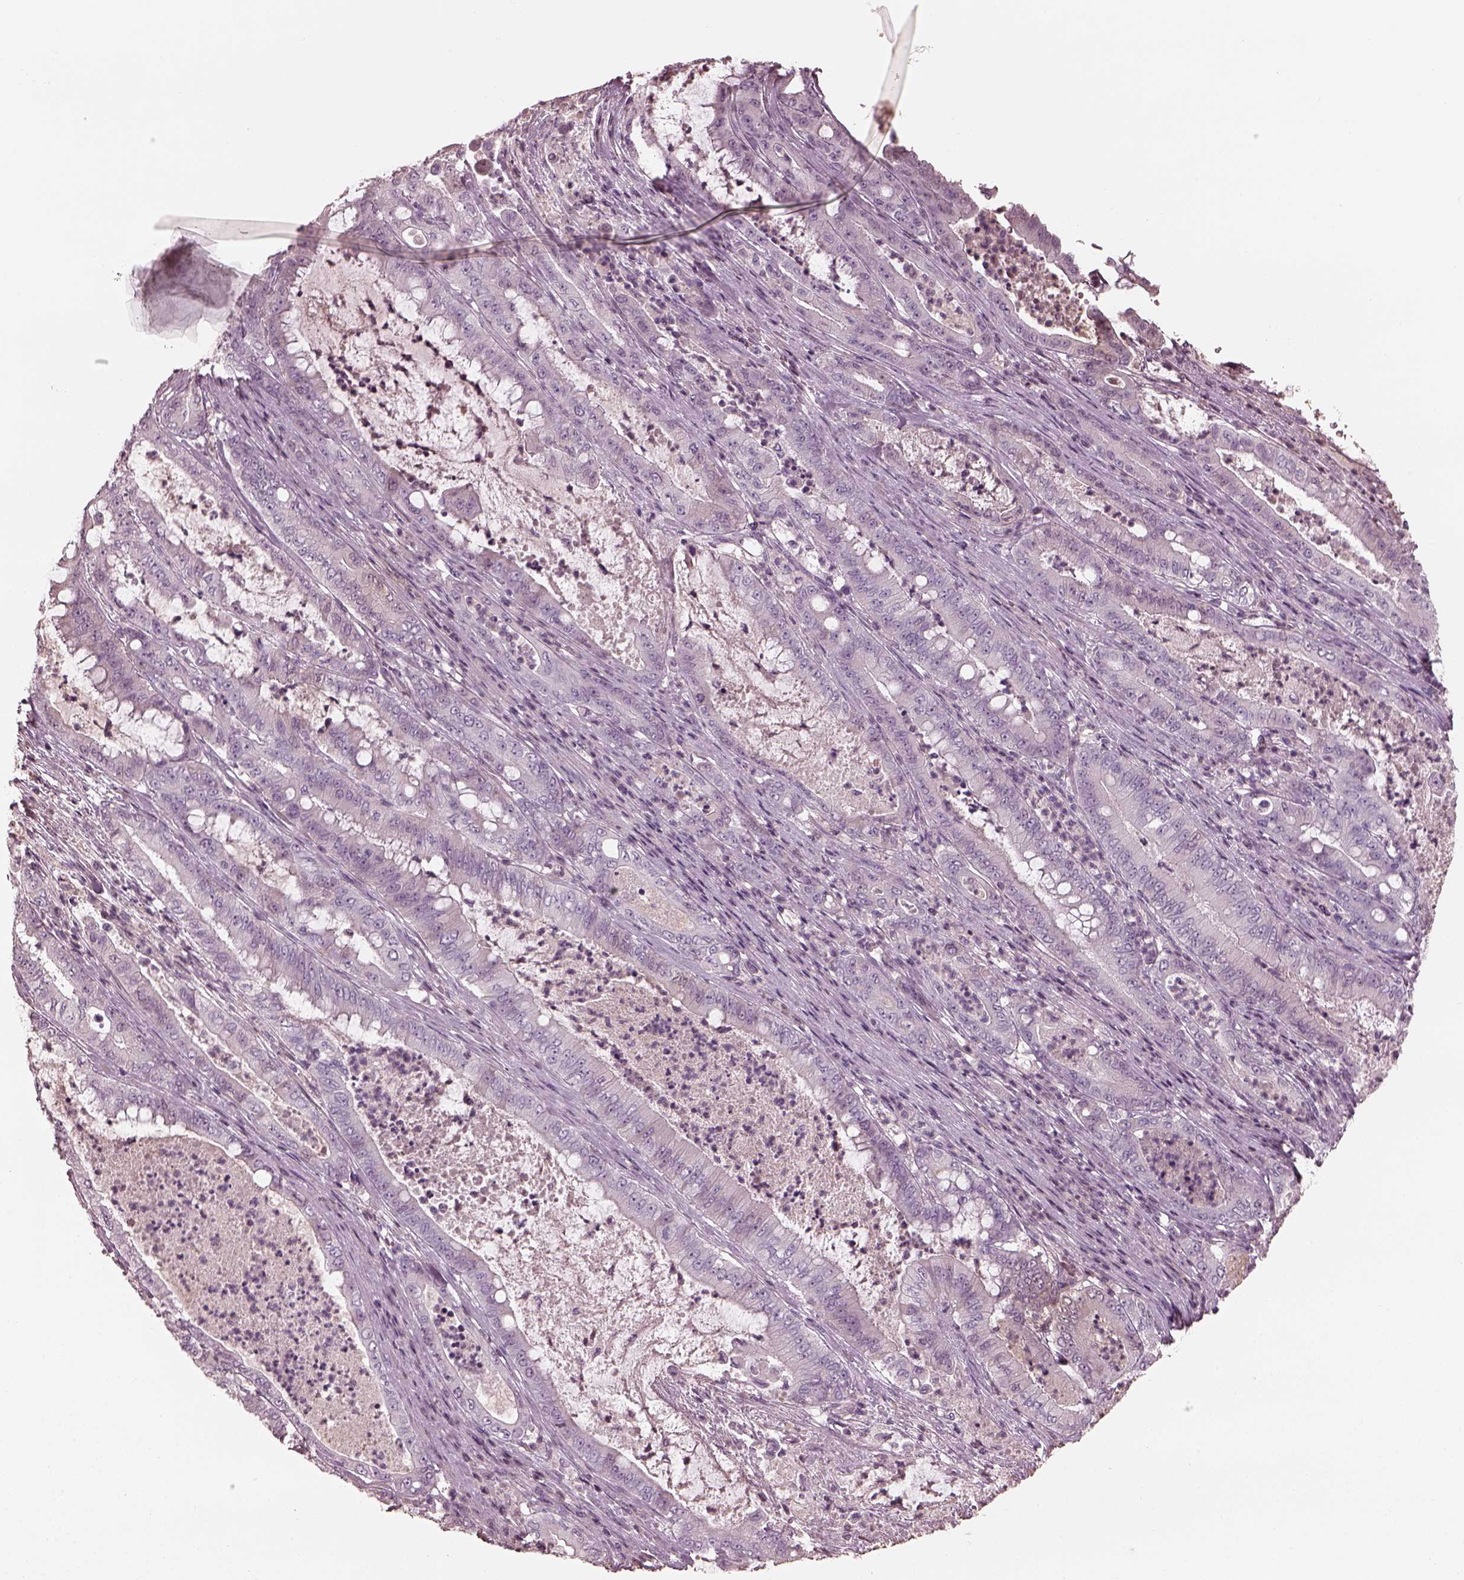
{"staining": {"intensity": "negative", "quantity": "none", "location": "none"}, "tissue": "pancreatic cancer", "cell_type": "Tumor cells", "image_type": "cancer", "snomed": [{"axis": "morphology", "description": "Adenocarcinoma, NOS"}, {"axis": "topography", "description": "Pancreas"}], "caption": "Immunohistochemical staining of adenocarcinoma (pancreatic) reveals no significant staining in tumor cells.", "gene": "OPTC", "patient": {"sex": "male", "age": 71}}